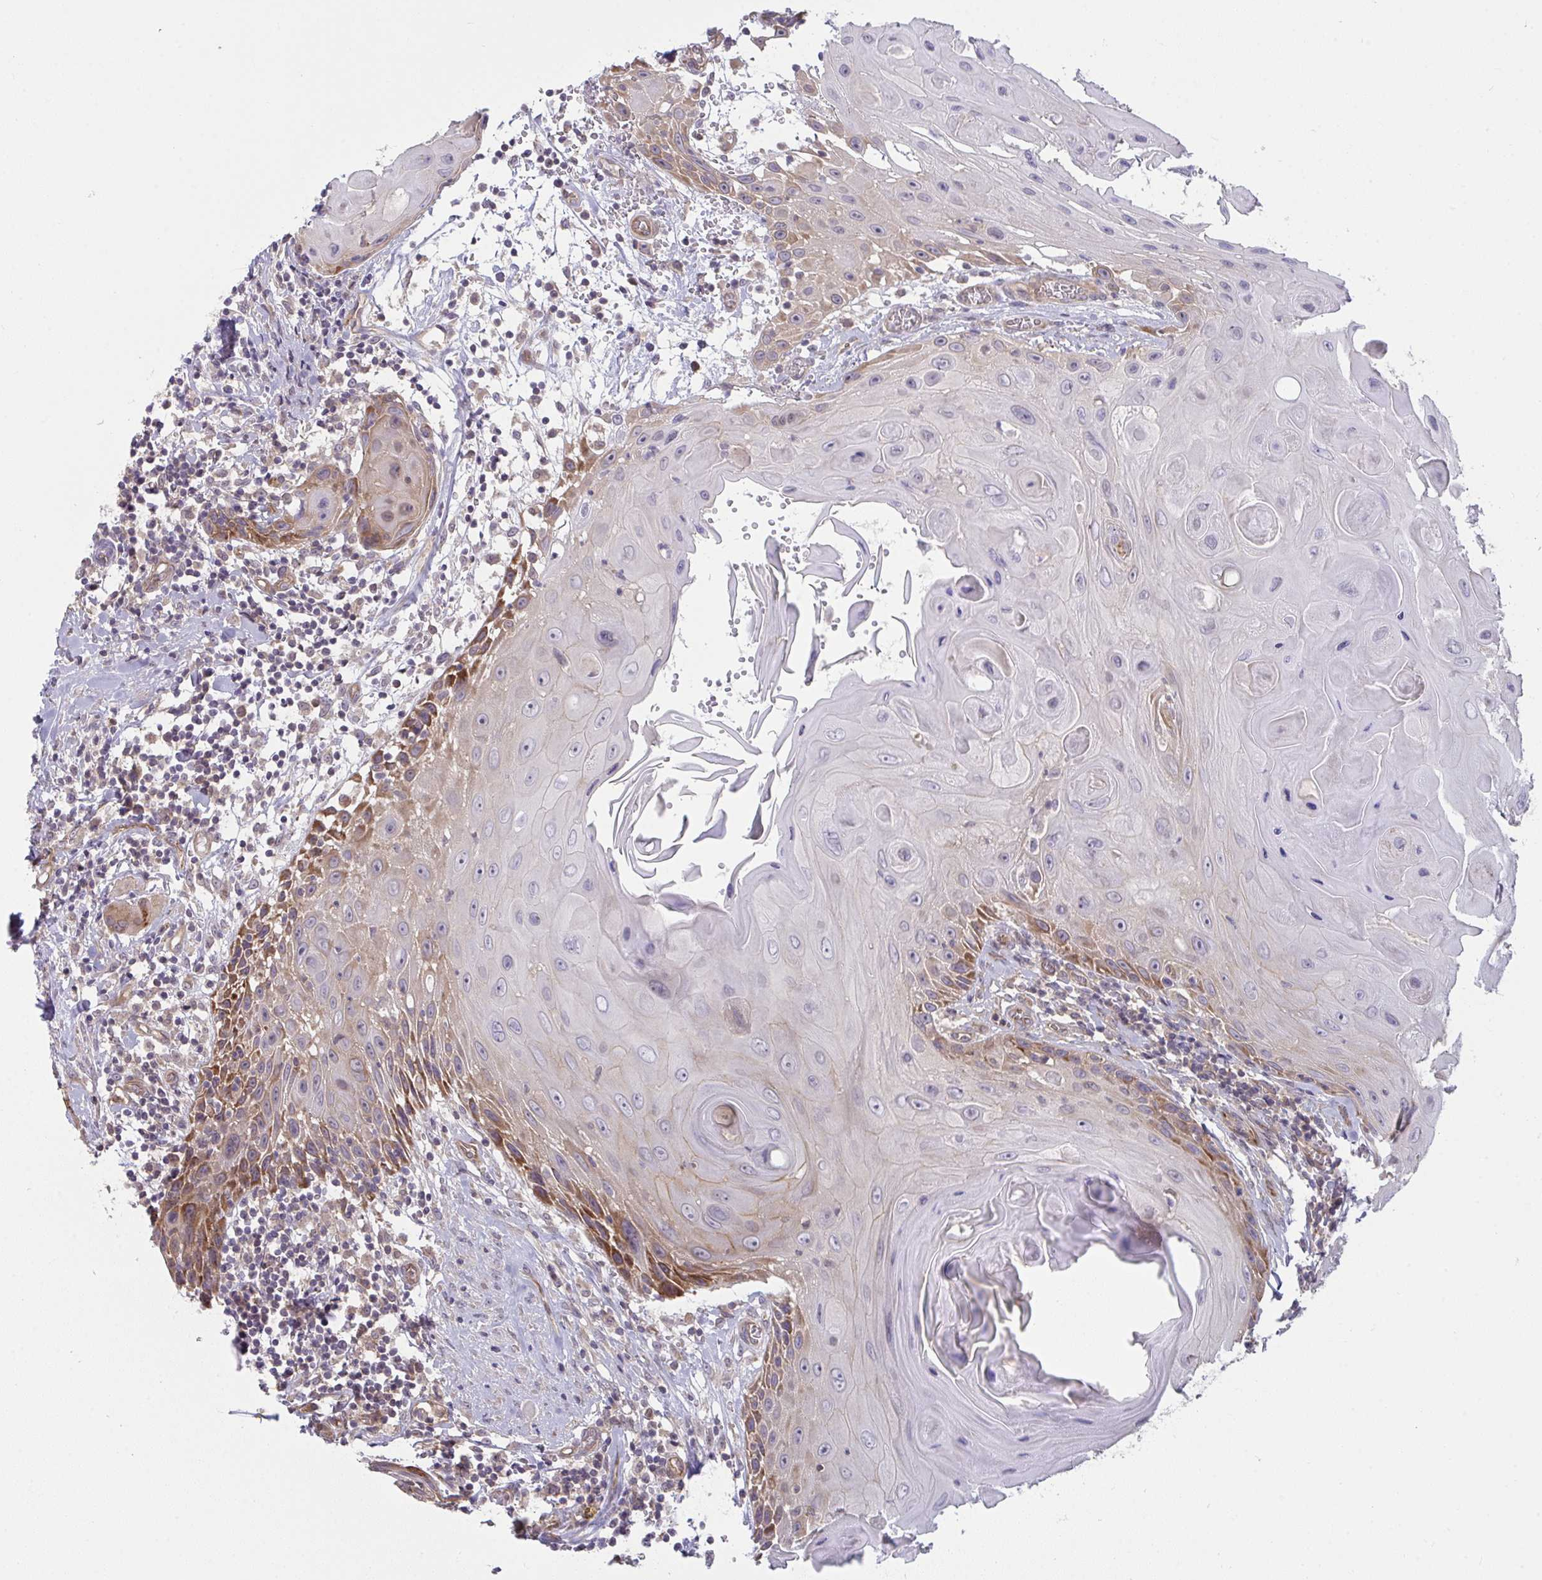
{"staining": {"intensity": "moderate", "quantity": "25%-75%", "location": "cytoplasmic/membranous"}, "tissue": "head and neck cancer", "cell_type": "Tumor cells", "image_type": "cancer", "snomed": [{"axis": "morphology", "description": "Squamous cell carcinoma, NOS"}, {"axis": "topography", "description": "Oral tissue"}, {"axis": "topography", "description": "Head-Neck"}], "caption": "Brown immunohistochemical staining in head and neck cancer shows moderate cytoplasmic/membranous expression in approximately 25%-75% of tumor cells.", "gene": "CASP9", "patient": {"sex": "male", "age": 49}}